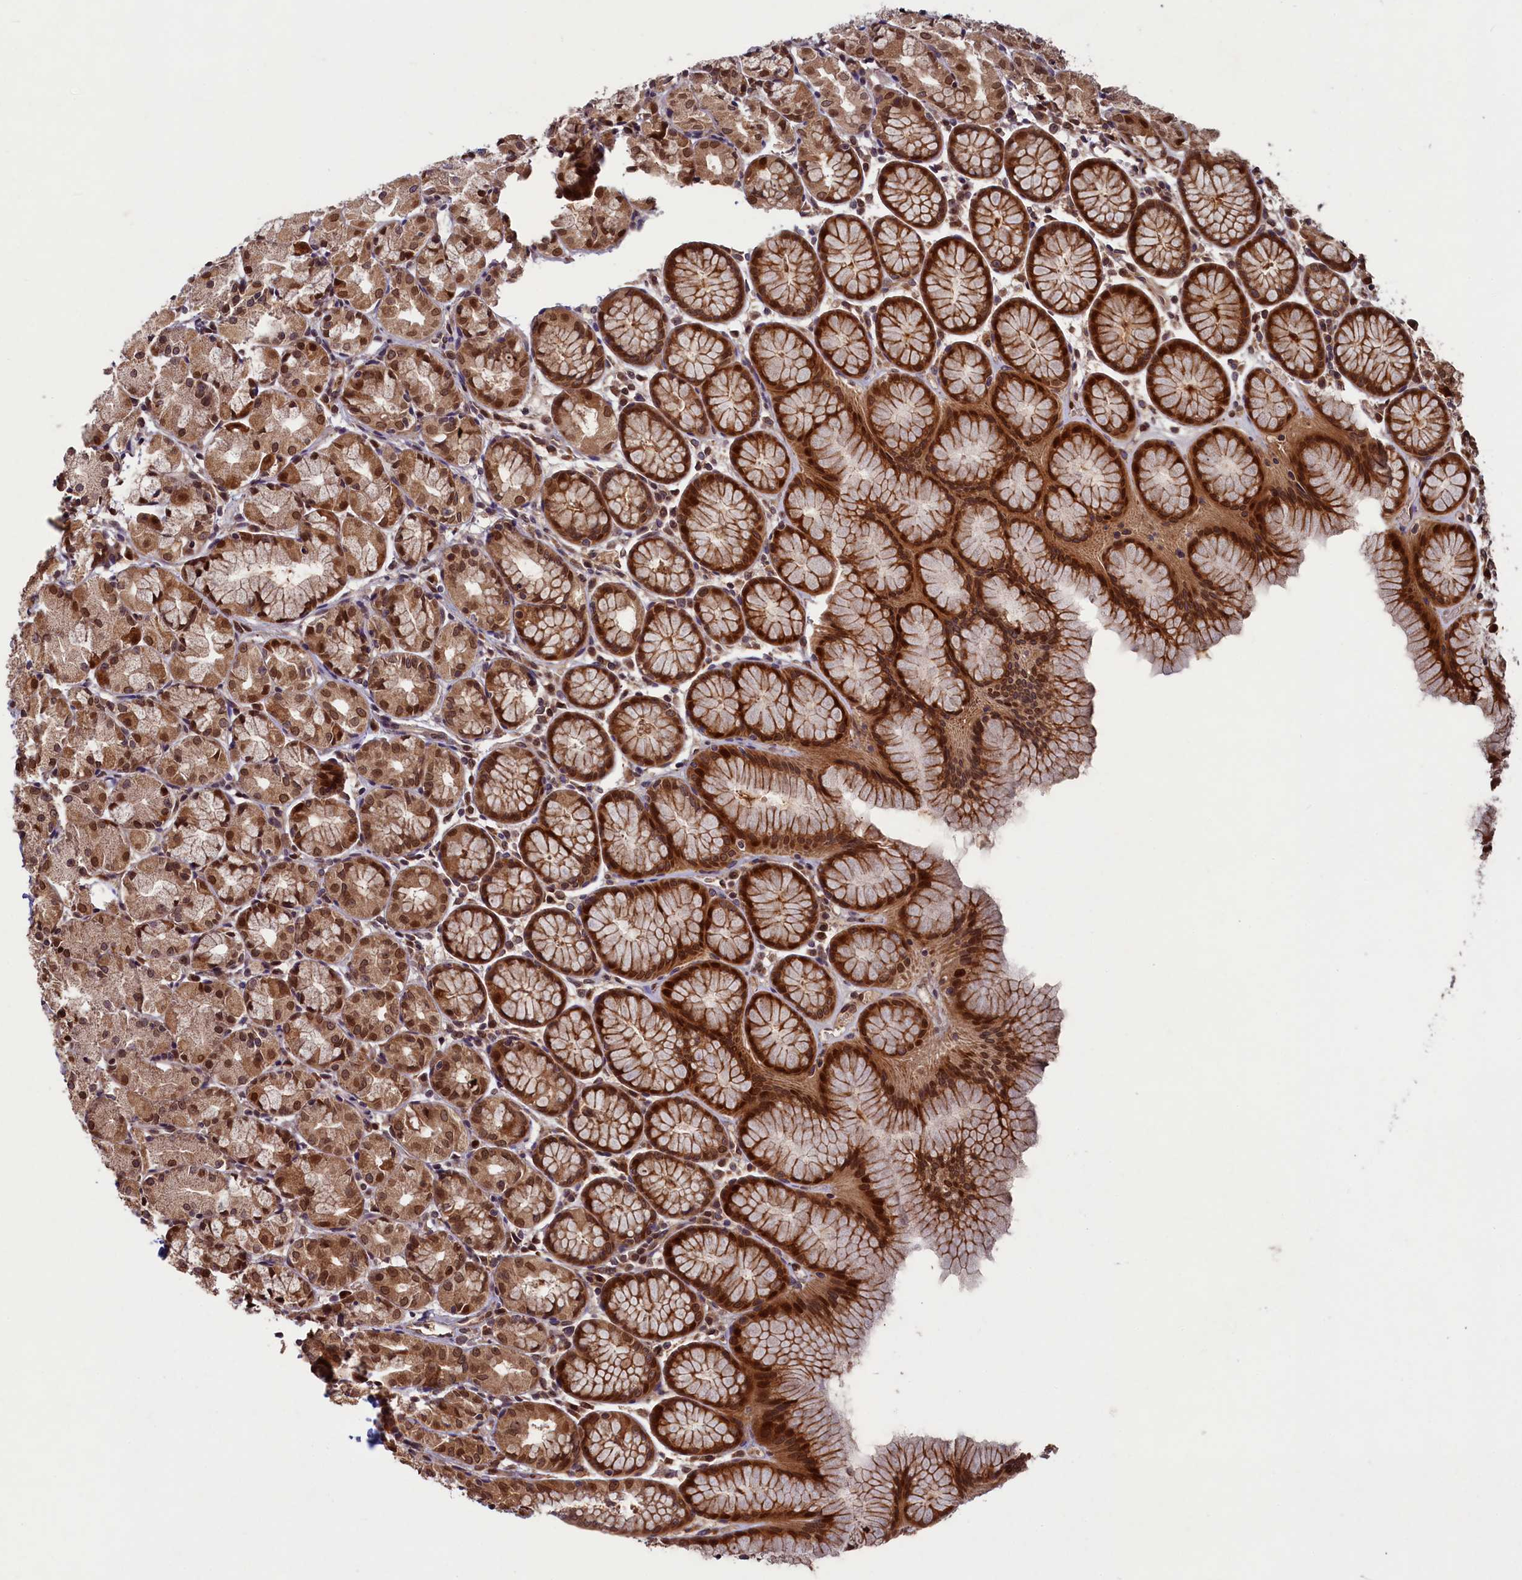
{"staining": {"intensity": "strong", "quantity": ">75%", "location": "cytoplasmic/membranous,nuclear"}, "tissue": "stomach", "cell_type": "Glandular cells", "image_type": "normal", "snomed": [{"axis": "morphology", "description": "Normal tissue, NOS"}, {"axis": "topography", "description": "Stomach, upper"}], "caption": "High-power microscopy captured an immunohistochemistry (IHC) micrograph of normal stomach, revealing strong cytoplasmic/membranous,nuclear expression in about >75% of glandular cells.", "gene": "NAE1", "patient": {"sex": "male", "age": 47}}